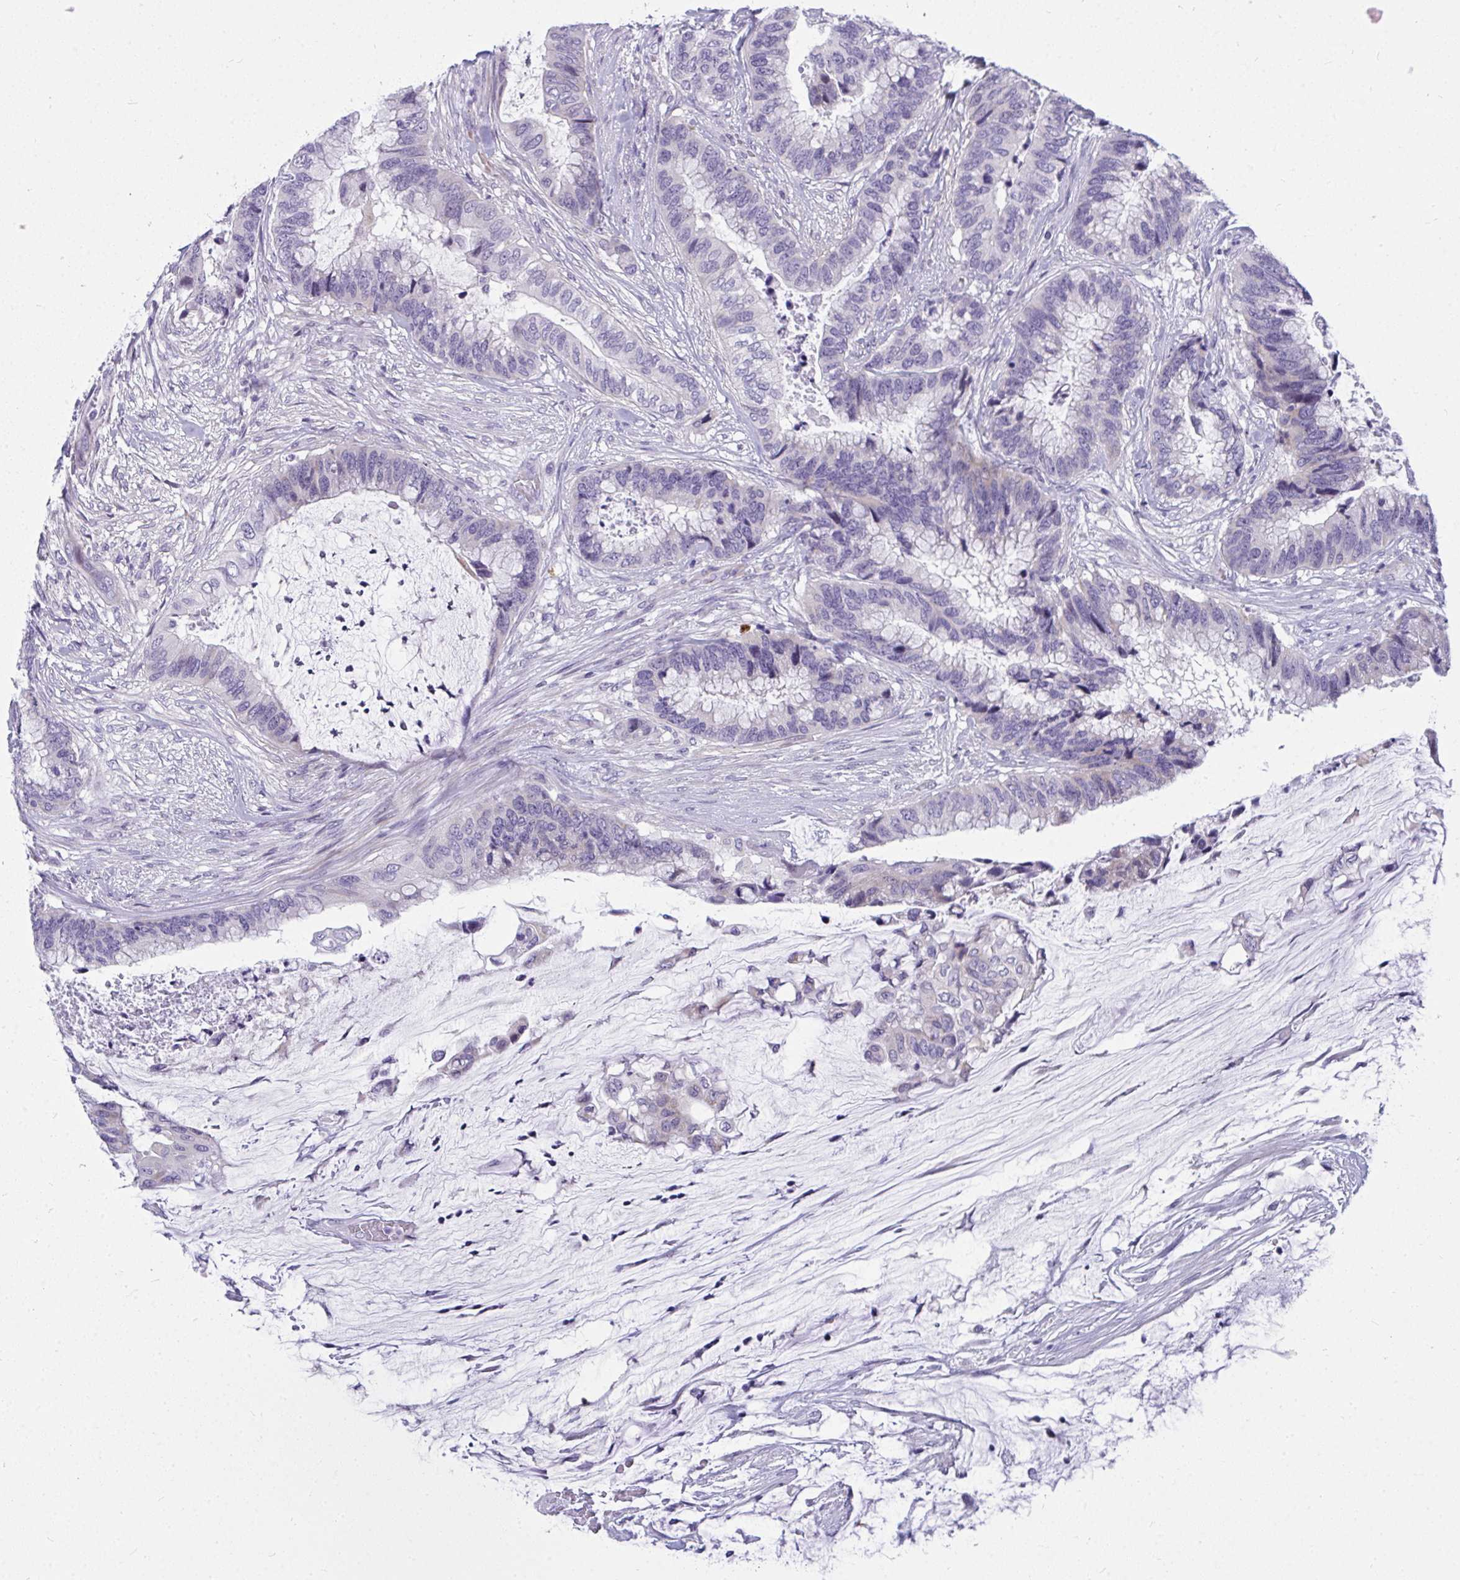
{"staining": {"intensity": "weak", "quantity": "<25%", "location": "cytoplasmic/membranous"}, "tissue": "colorectal cancer", "cell_type": "Tumor cells", "image_type": "cancer", "snomed": [{"axis": "morphology", "description": "Adenocarcinoma, NOS"}, {"axis": "topography", "description": "Rectum"}], "caption": "An image of human colorectal cancer (adenocarcinoma) is negative for staining in tumor cells. Brightfield microscopy of IHC stained with DAB (brown) and hematoxylin (blue), captured at high magnification.", "gene": "TSBP1", "patient": {"sex": "female", "age": 59}}